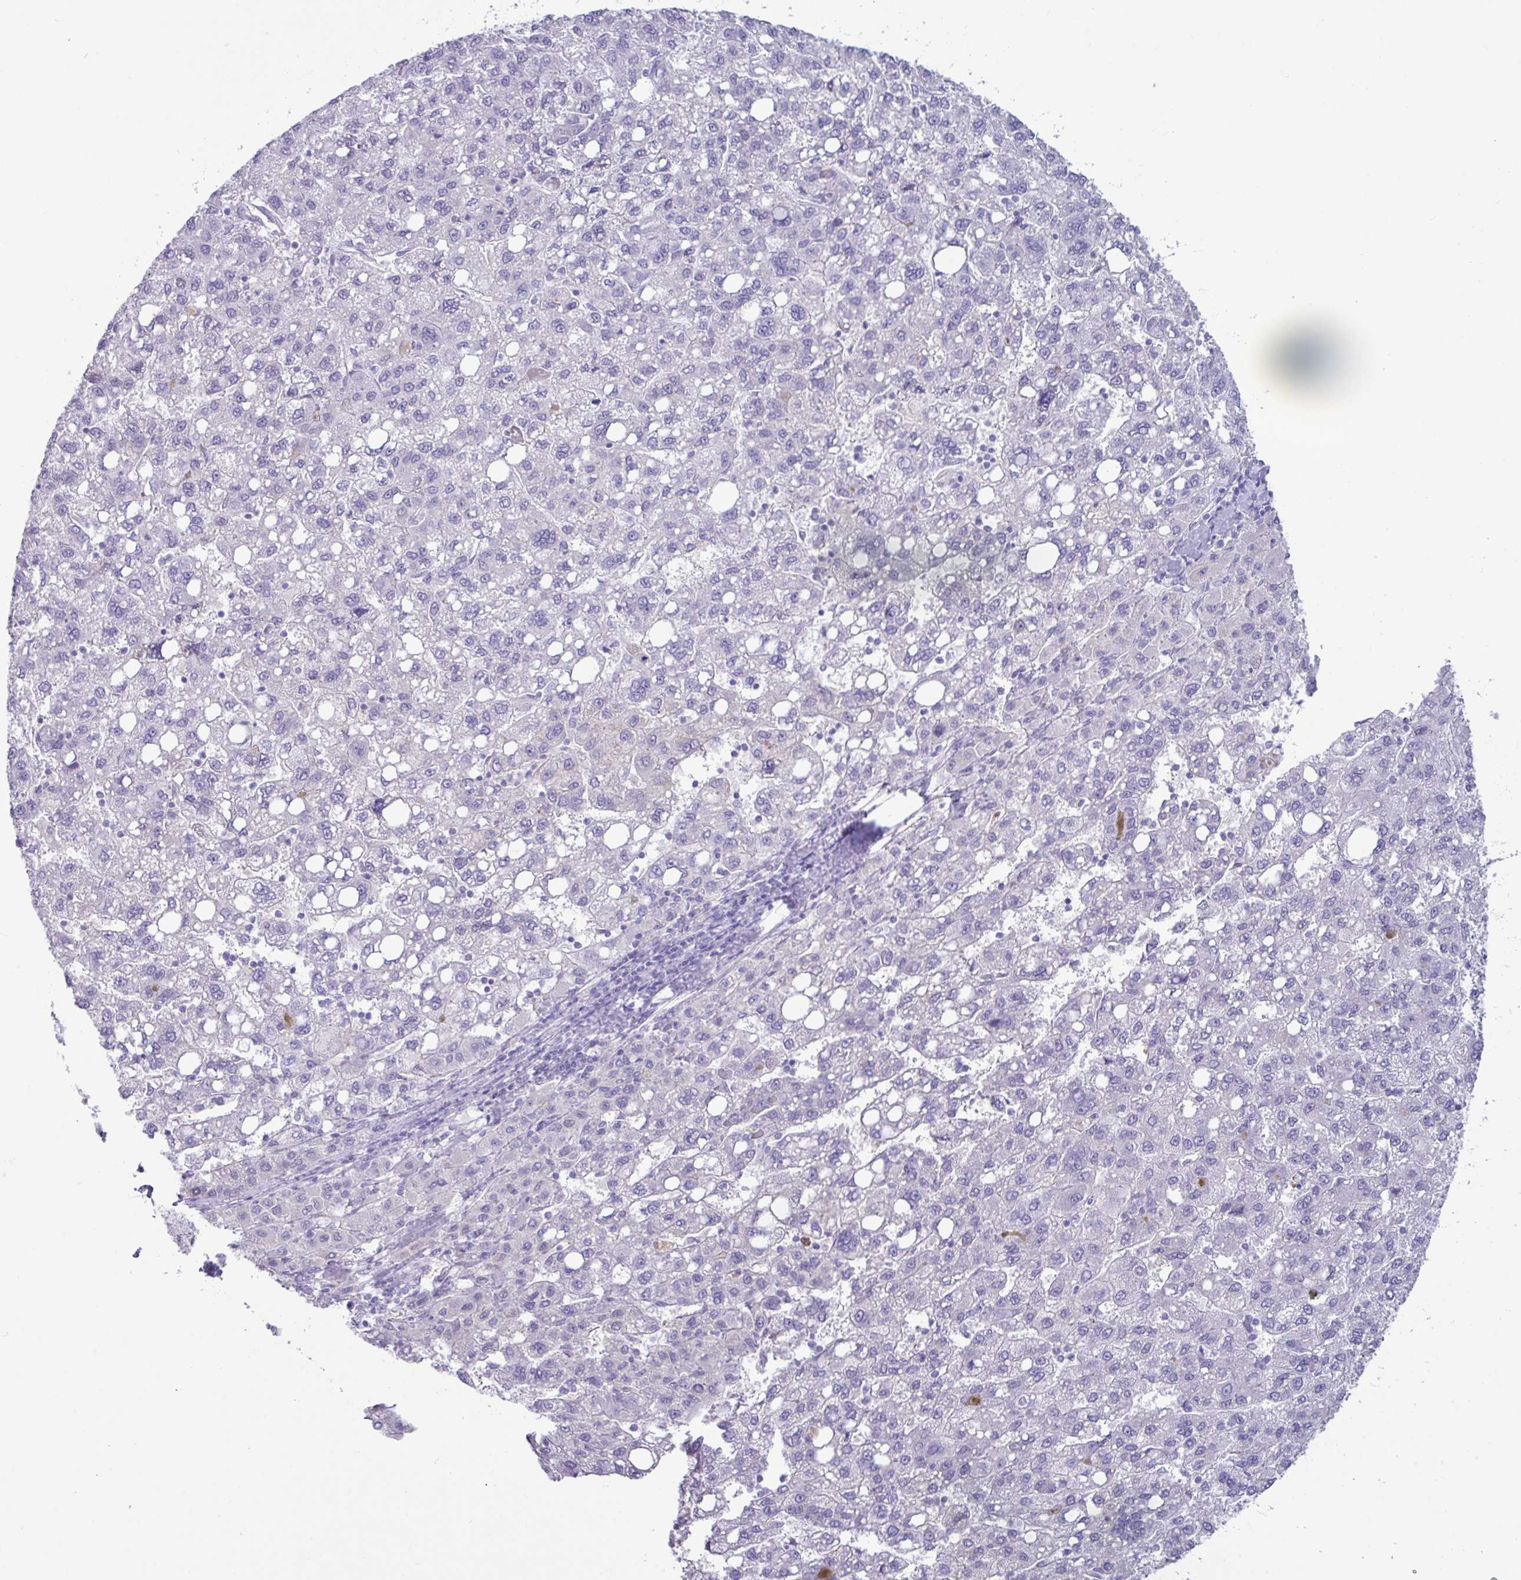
{"staining": {"intensity": "negative", "quantity": "none", "location": "none"}, "tissue": "liver cancer", "cell_type": "Tumor cells", "image_type": "cancer", "snomed": [{"axis": "morphology", "description": "Carcinoma, Hepatocellular, NOS"}, {"axis": "topography", "description": "Liver"}], "caption": "Protein analysis of liver hepatocellular carcinoma demonstrates no significant staining in tumor cells. (IHC, brightfield microscopy, high magnification).", "gene": "ZNF524", "patient": {"sex": "female", "age": 82}}